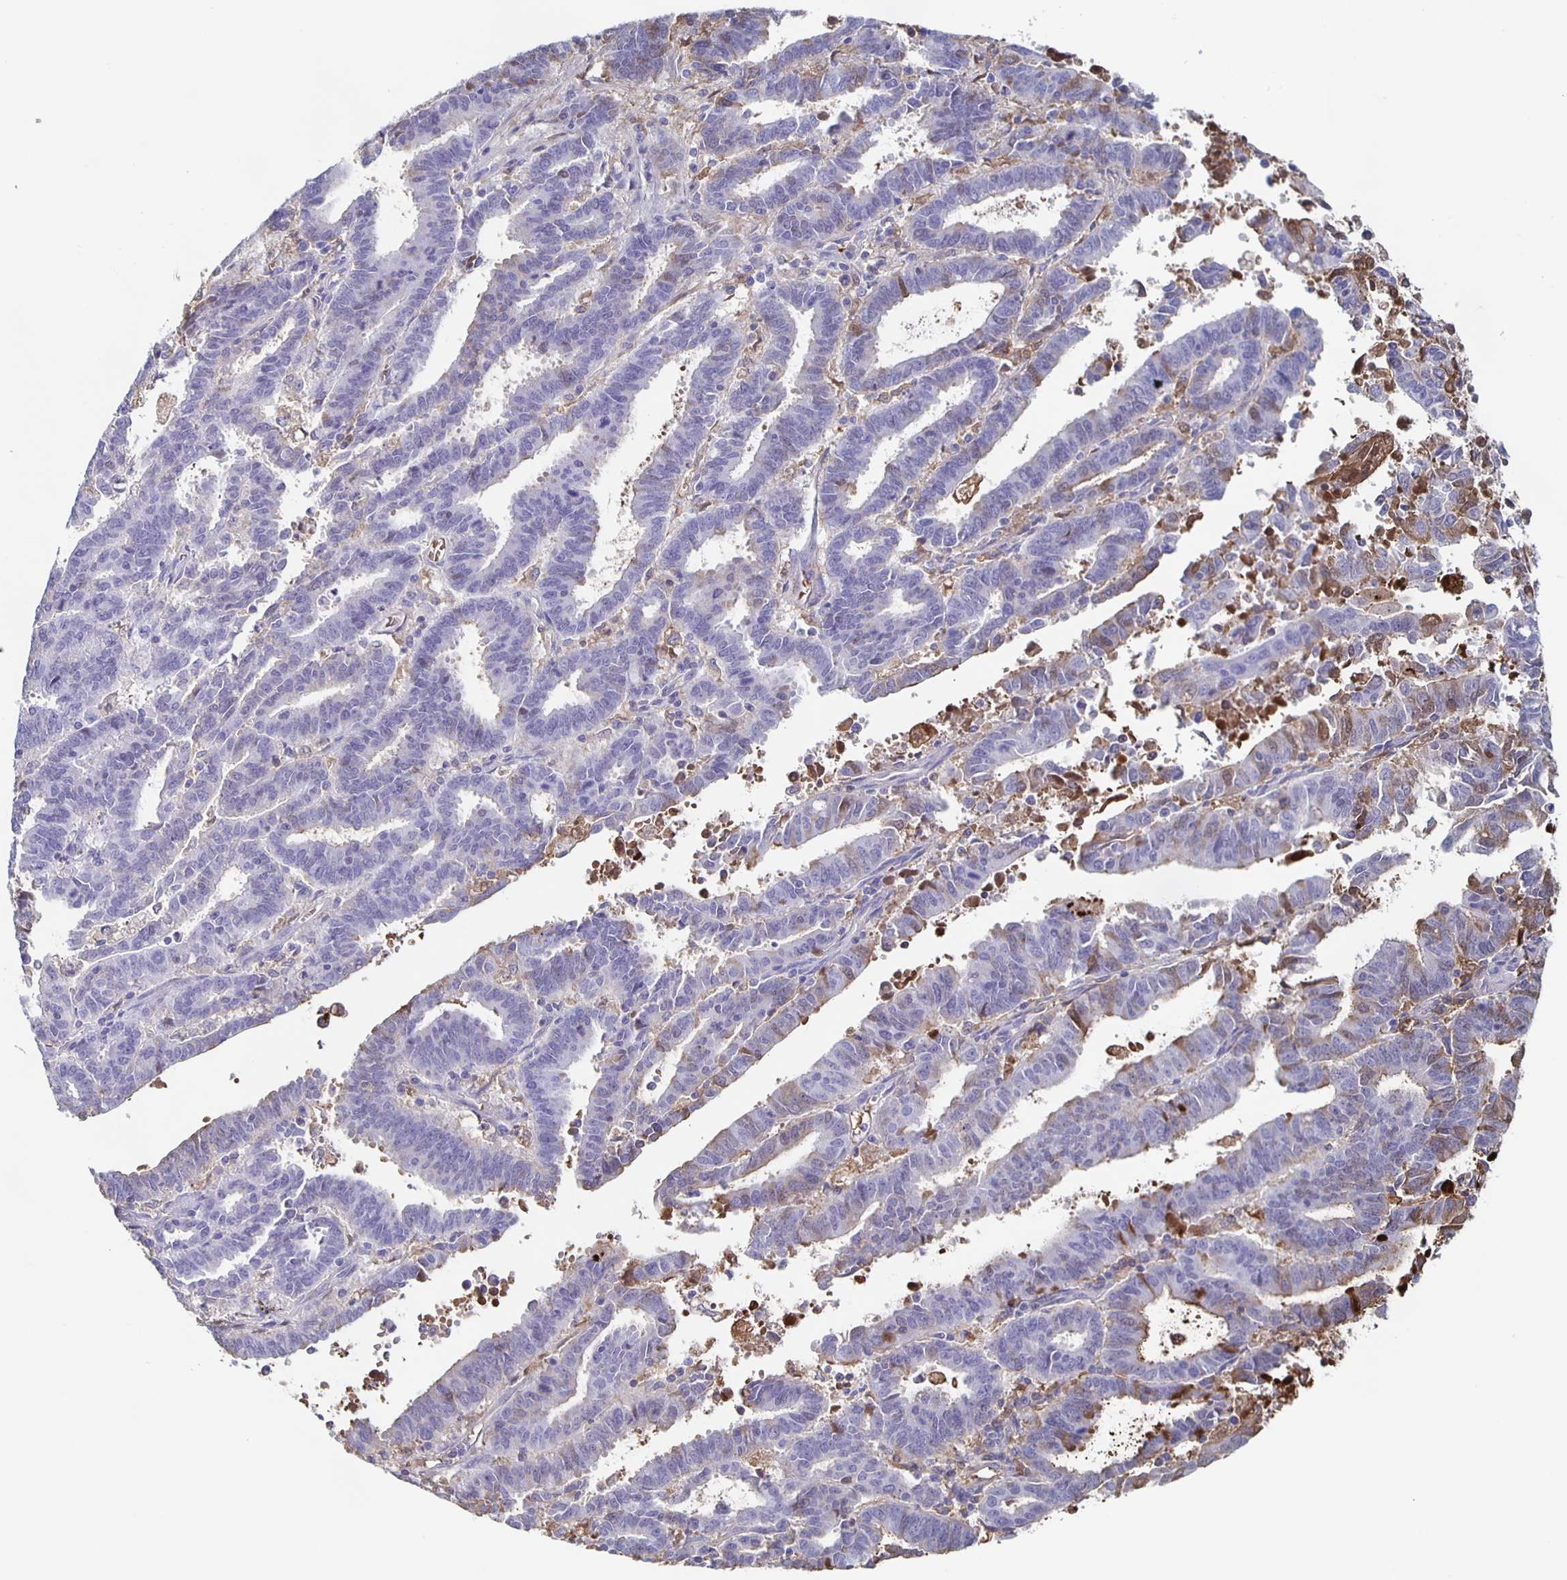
{"staining": {"intensity": "negative", "quantity": "none", "location": "none"}, "tissue": "endometrial cancer", "cell_type": "Tumor cells", "image_type": "cancer", "snomed": [{"axis": "morphology", "description": "Adenocarcinoma, NOS"}, {"axis": "topography", "description": "Uterus"}], "caption": "Tumor cells show no significant protein expression in adenocarcinoma (endometrial). The staining is performed using DAB (3,3'-diaminobenzidine) brown chromogen with nuclei counter-stained in using hematoxylin.", "gene": "FGA", "patient": {"sex": "female", "age": 83}}